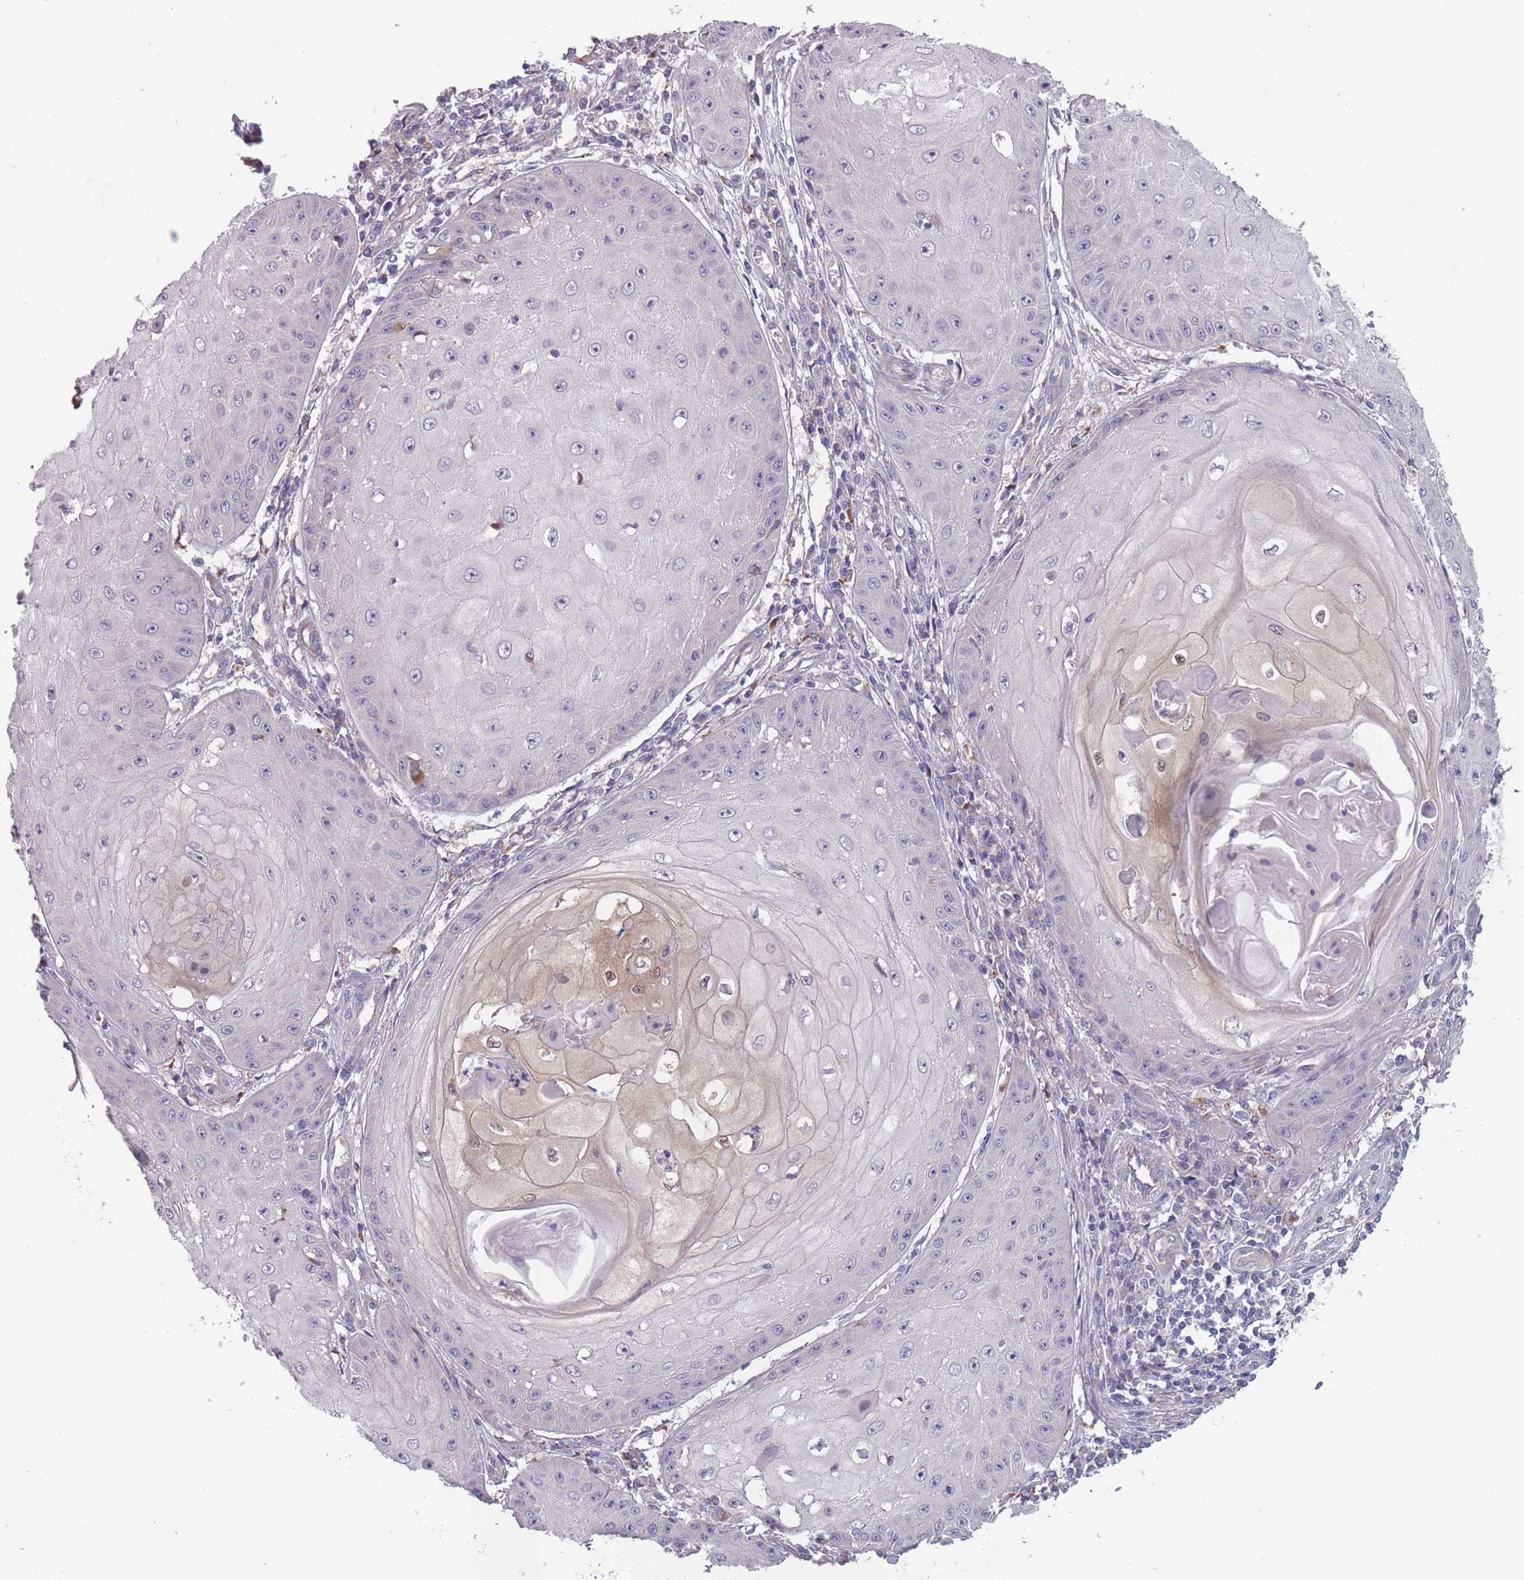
{"staining": {"intensity": "negative", "quantity": "none", "location": "none"}, "tissue": "skin cancer", "cell_type": "Tumor cells", "image_type": "cancer", "snomed": [{"axis": "morphology", "description": "Squamous cell carcinoma, NOS"}, {"axis": "topography", "description": "Skin"}], "caption": "This image is of squamous cell carcinoma (skin) stained with immunohistochemistry to label a protein in brown with the nuclei are counter-stained blue. There is no positivity in tumor cells.", "gene": "ITPKC", "patient": {"sex": "male", "age": 70}}